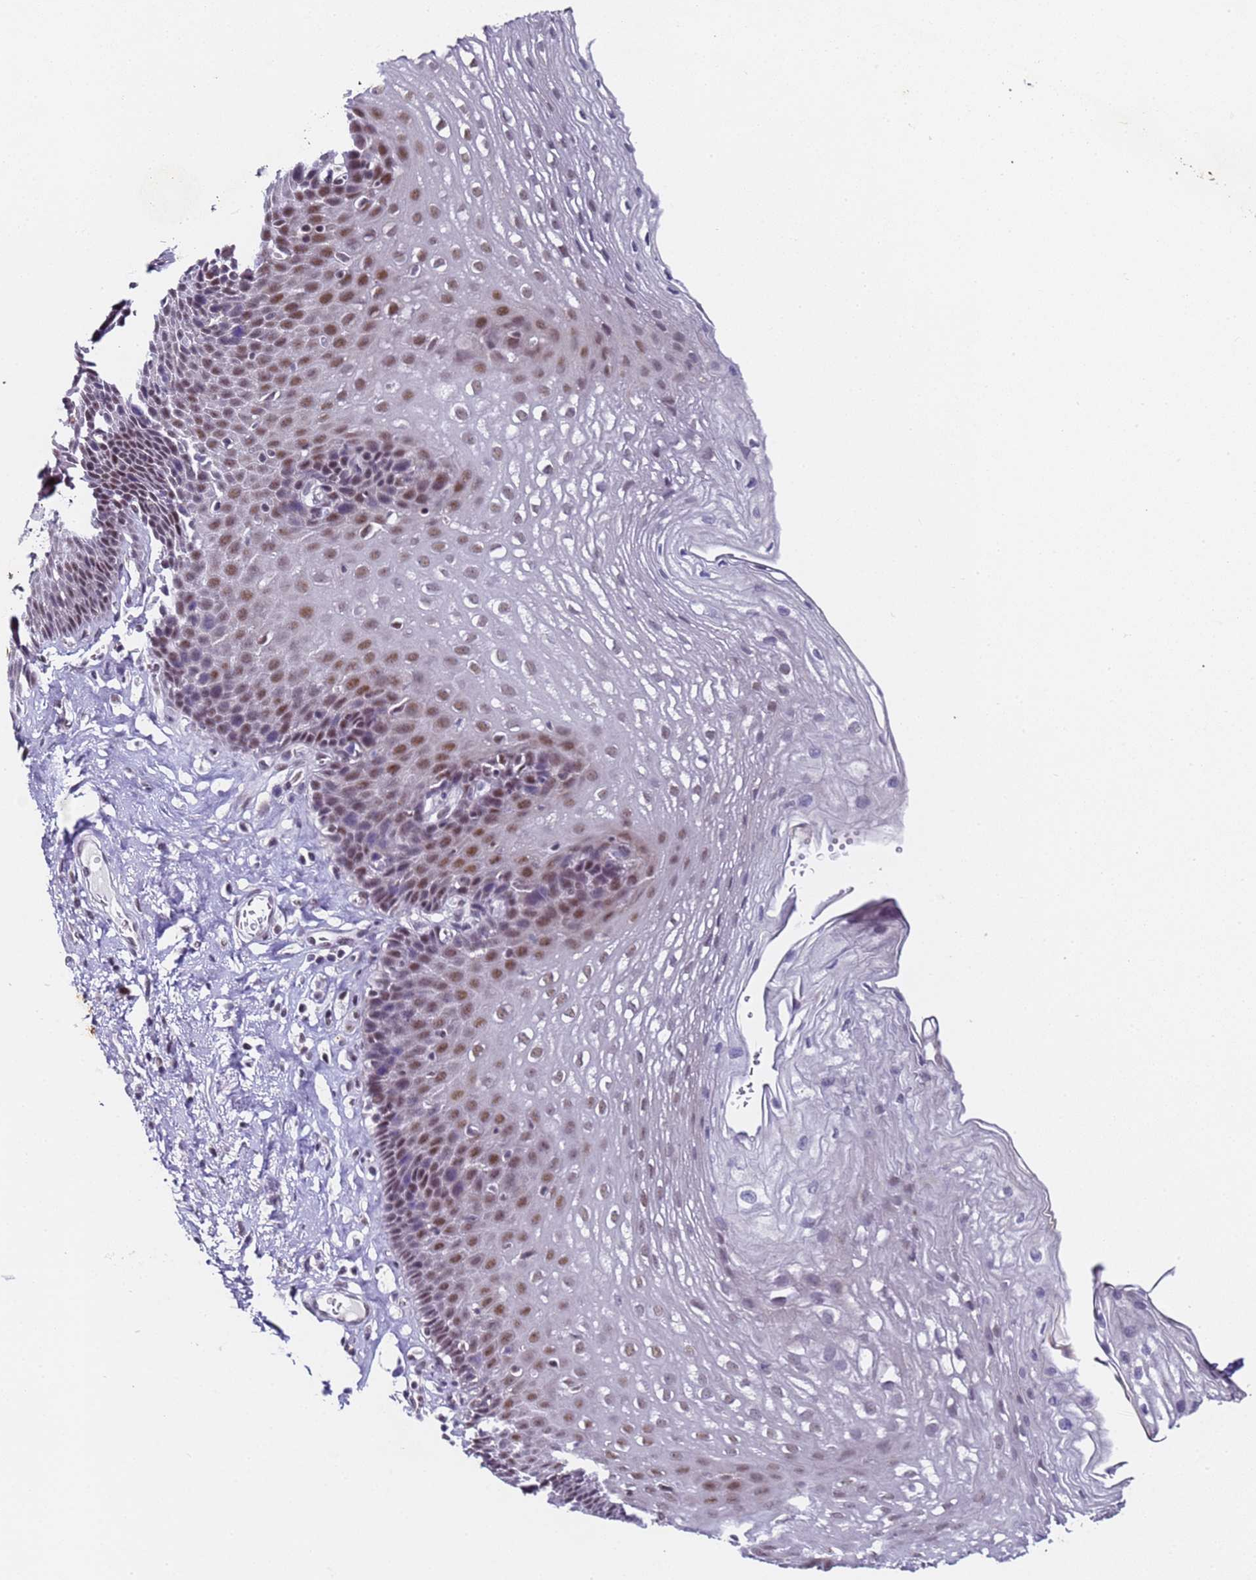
{"staining": {"intensity": "moderate", "quantity": ">75%", "location": "nuclear"}, "tissue": "esophagus", "cell_type": "Squamous epithelial cells", "image_type": "normal", "snomed": [{"axis": "morphology", "description": "Normal tissue, NOS"}, {"axis": "topography", "description": "Esophagus"}], "caption": "Immunohistochemistry histopathology image of unremarkable esophagus: human esophagus stained using immunohistochemistry reveals medium levels of moderate protein expression localized specifically in the nuclear of squamous epithelial cells, appearing as a nuclear brown color.", "gene": "FNBP4", "patient": {"sex": "female", "age": 66}}